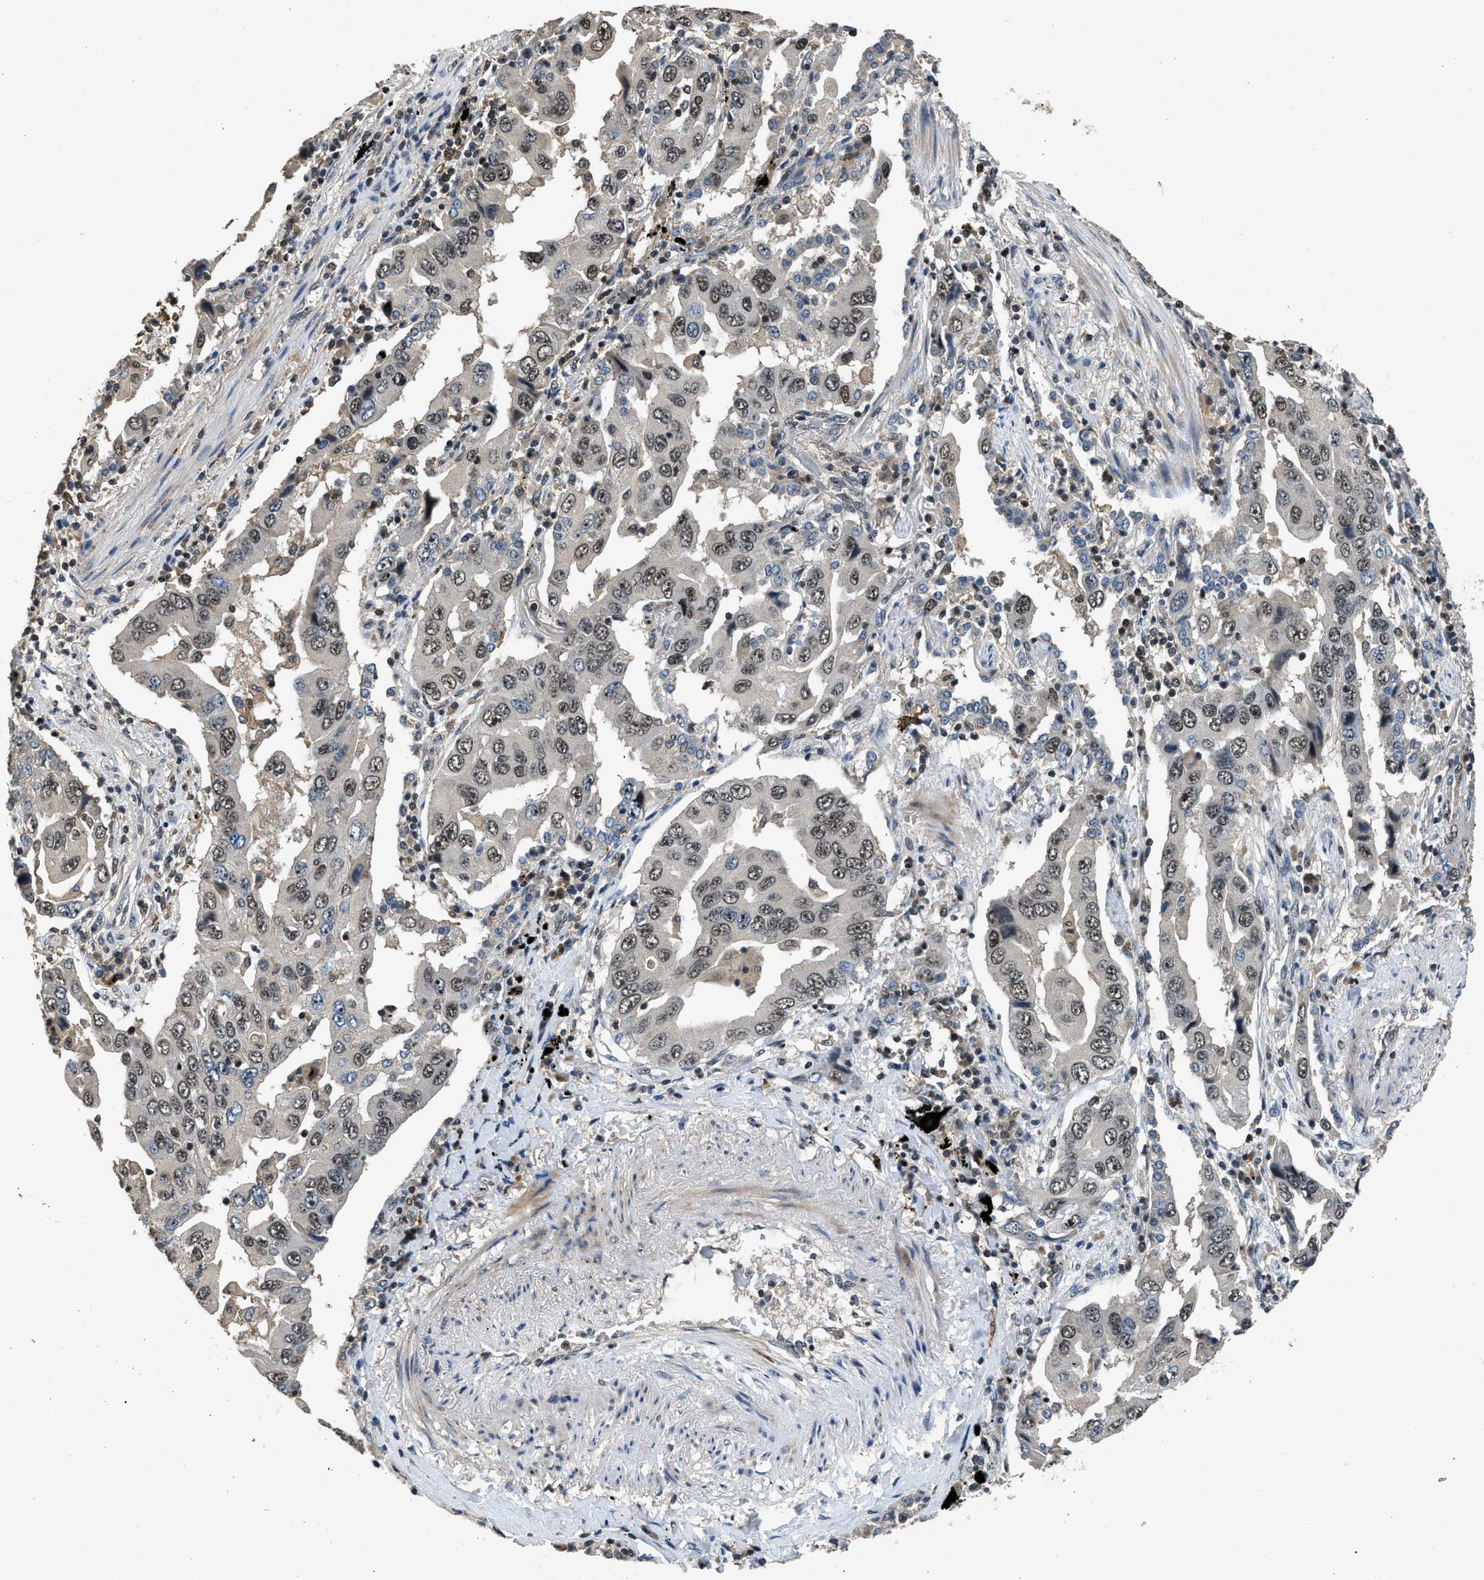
{"staining": {"intensity": "weak", "quantity": ">75%", "location": "nuclear"}, "tissue": "lung cancer", "cell_type": "Tumor cells", "image_type": "cancer", "snomed": [{"axis": "morphology", "description": "Adenocarcinoma, NOS"}, {"axis": "topography", "description": "Lung"}], "caption": "IHC of human lung cancer (adenocarcinoma) reveals low levels of weak nuclear expression in about >75% of tumor cells. (Brightfield microscopy of DAB IHC at high magnification).", "gene": "SLC15A4", "patient": {"sex": "female", "age": 65}}